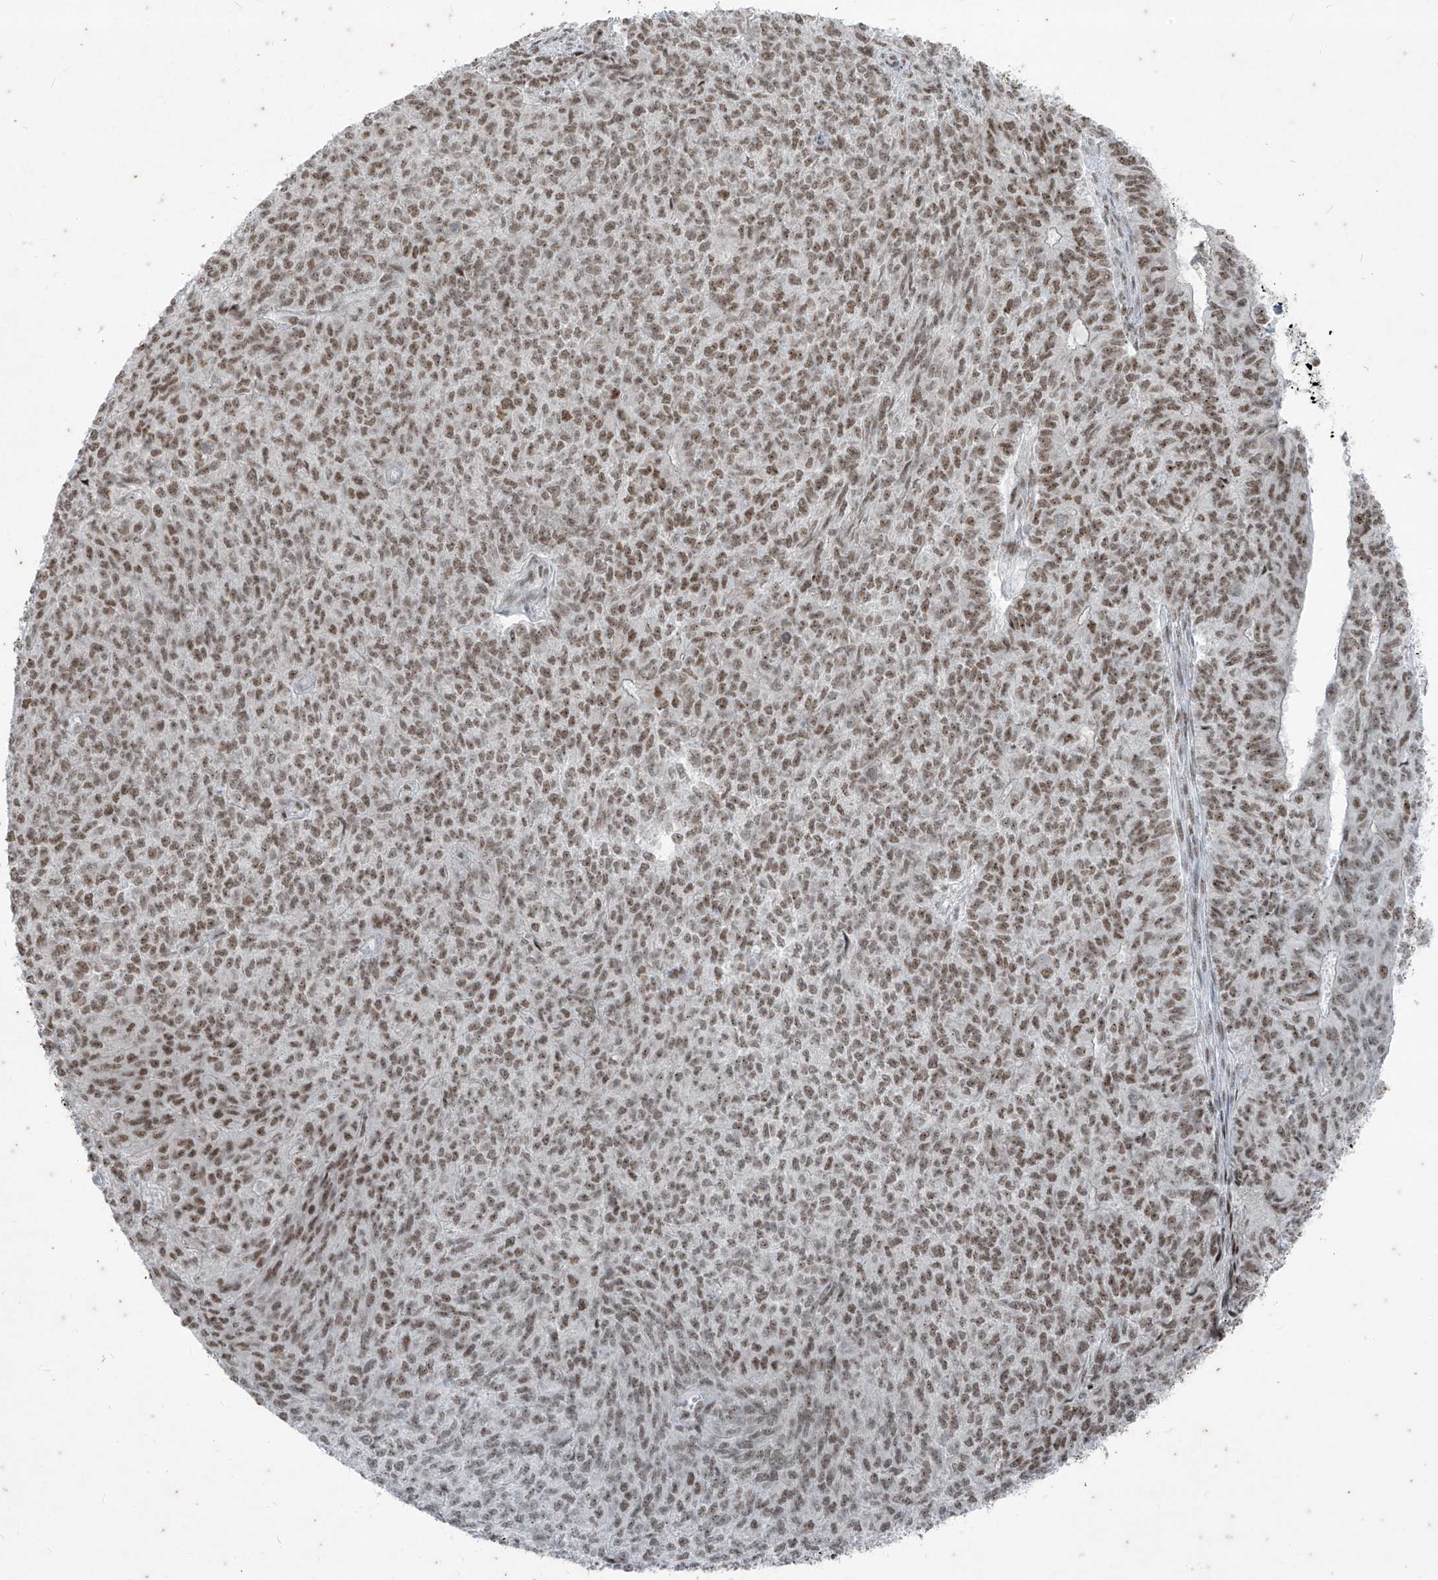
{"staining": {"intensity": "moderate", "quantity": ">75%", "location": "nuclear"}, "tissue": "endometrial cancer", "cell_type": "Tumor cells", "image_type": "cancer", "snomed": [{"axis": "morphology", "description": "Adenocarcinoma, NOS"}, {"axis": "topography", "description": "Endometrium"}], "caption": "Protein expression analysis of human adenocarcinoma (endometrial) reveals moderate nuclear staining in about >75% of tumor cells.", "gene": "ZNF354B", "patient": {"sex": "female", "age": 32}}